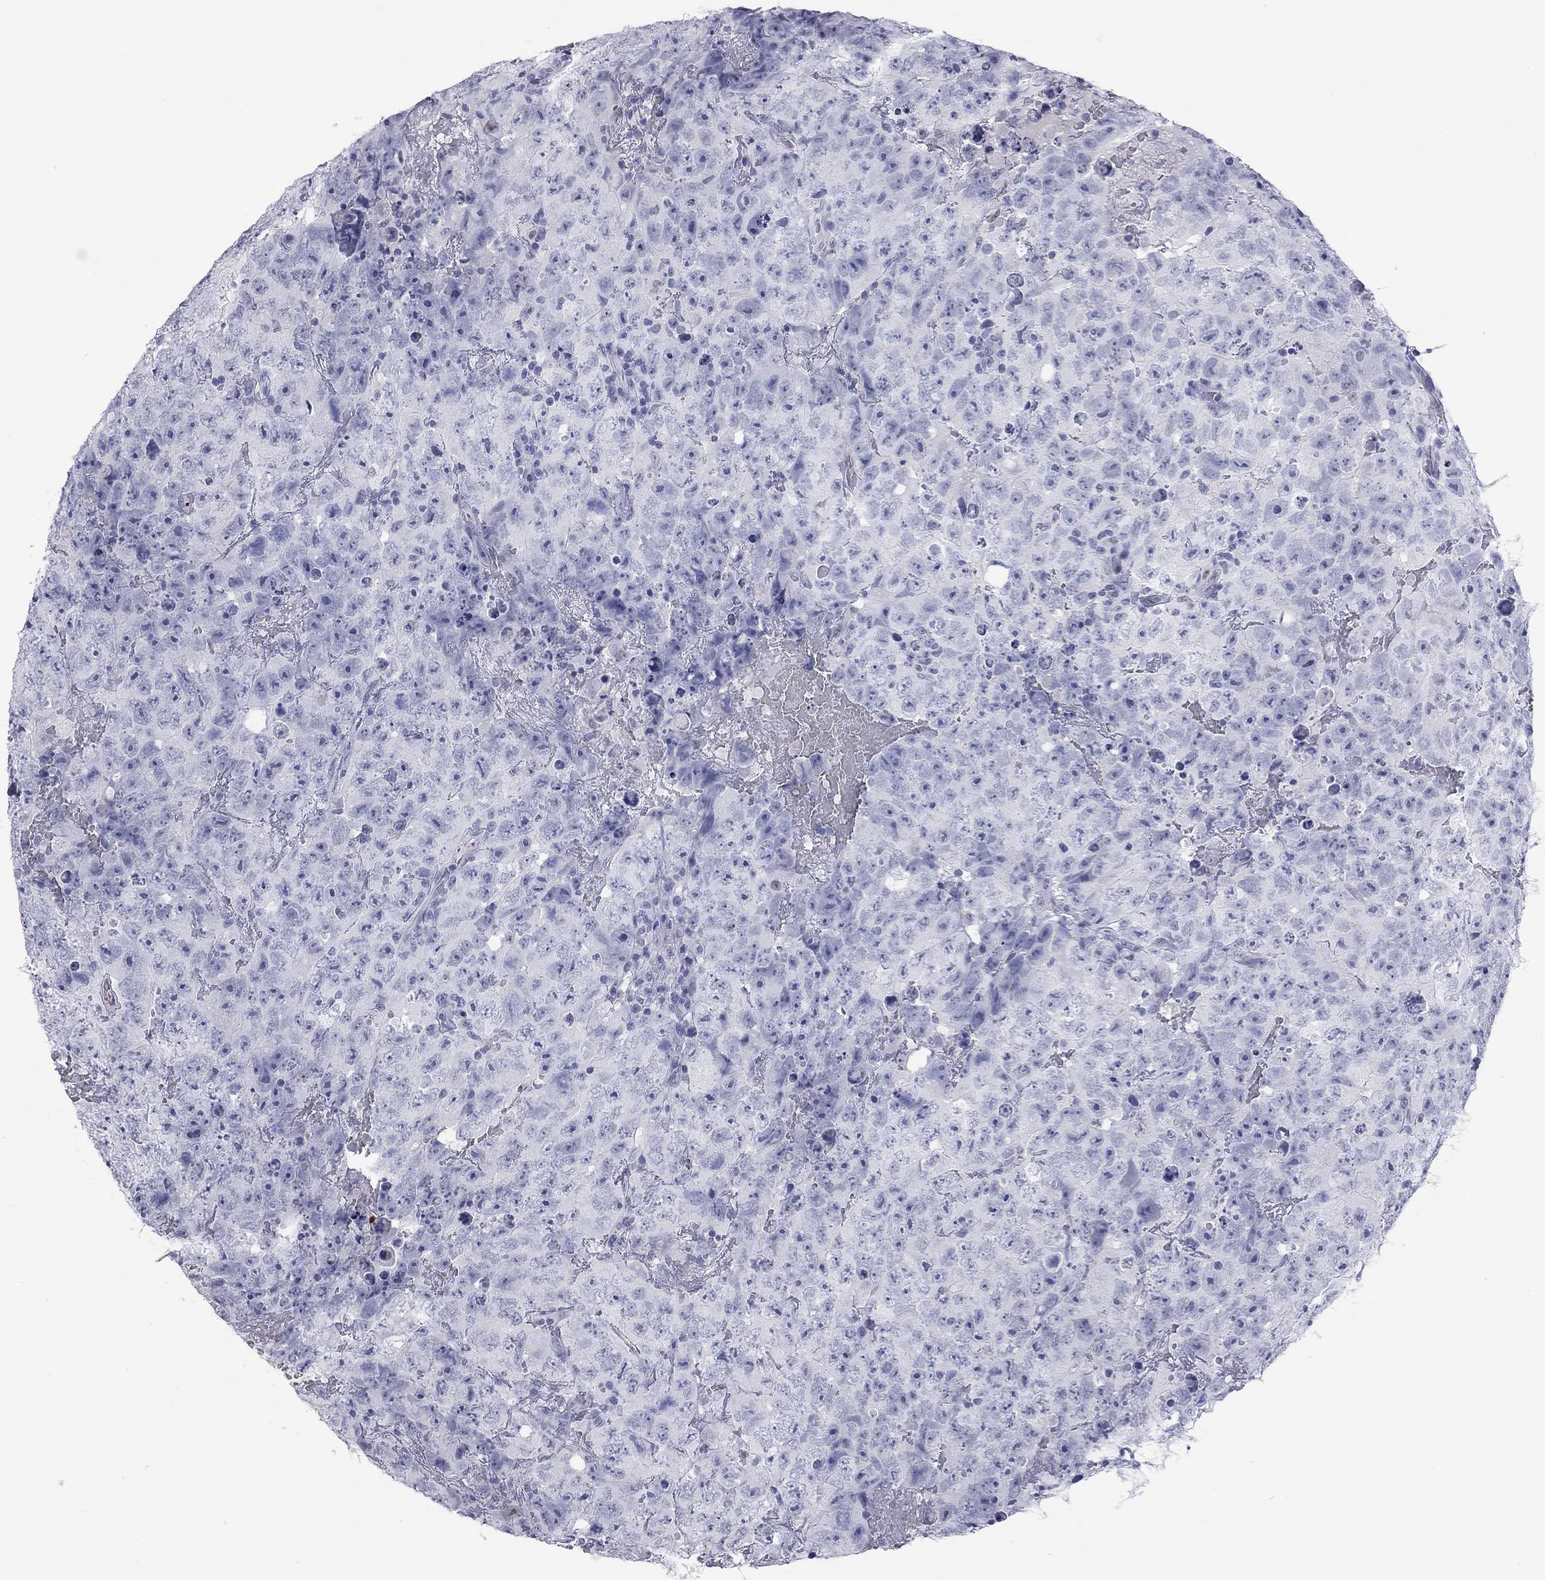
{"staining": {"intensity": "negative", "quantity": "none", "location": "none"}, "tissue": "testis cancer", "cell_type": "Tumor cells", "image_type": "cancer", "snomed": [{"axis": "morphology", "description": "Carcinoma, Embryonal, NOS"}, {"axis": "topography", "description": "Testis"}], "caption": "An image of testis cancer stained for a protein exhibits no brown staining in tumor cells.", "gene": "AK8", "patient": {"sex": "male", "age": 24}}